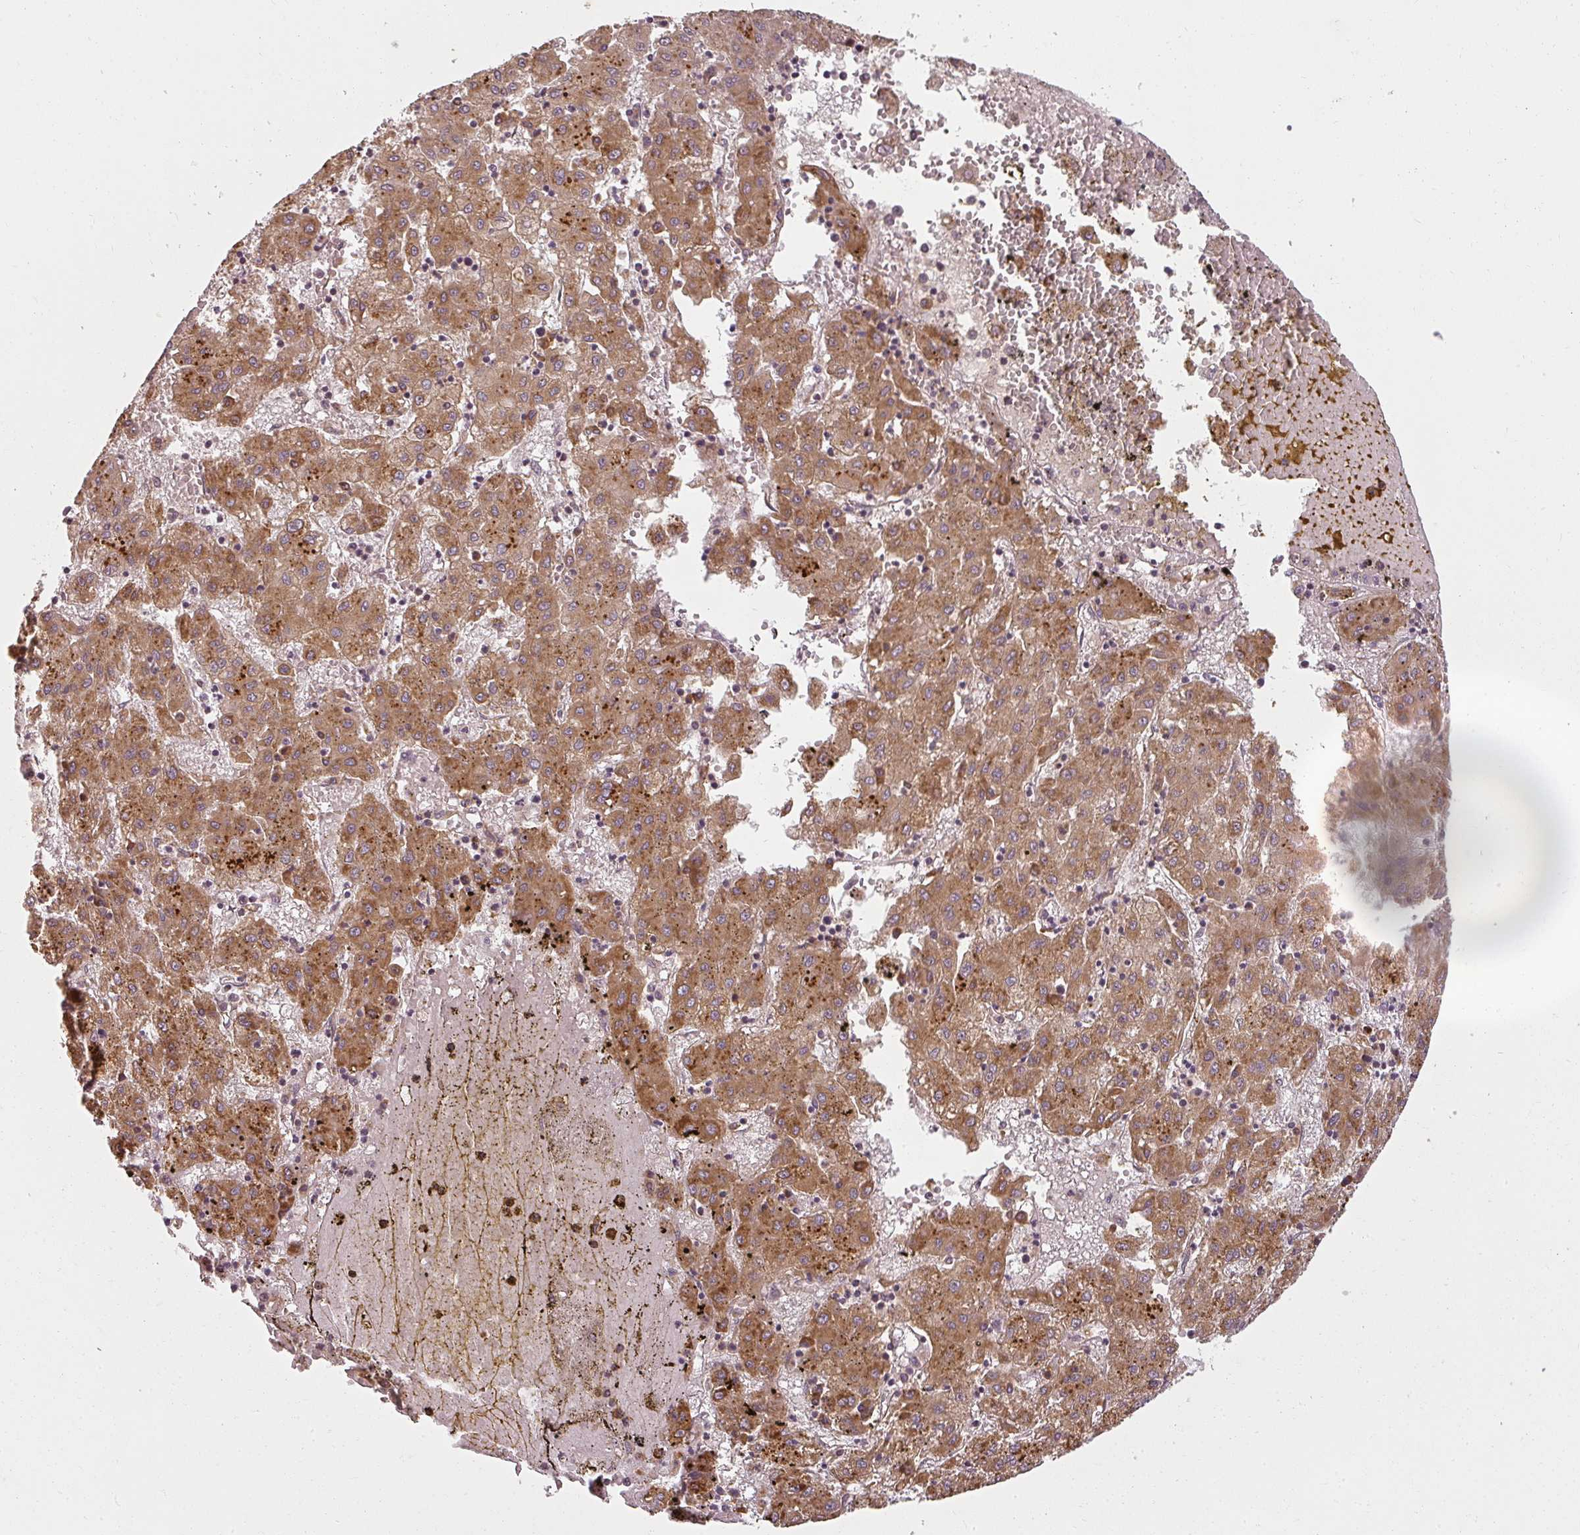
{"staining": {"intensity": "strong", "quantity": ">75%", "location": "cytoplasmic/membranous"}, "tissue": "liver cancer", "cell_type": "Tumor cells", "image_type": "cancer", "snomed": [{"axis": "morphology", "description": "Carcinoma, Hepatocellular, NOS"}, {"axis": "topography", "description": "Liver"}], "caption": "Strong cytoplasmic/membranous protein staining is present in approximately >75% of tumor cells in liver hepatocellular carcinoma.", "gene": "RPL24", "patient": {"sex": "male", "age": 72}}